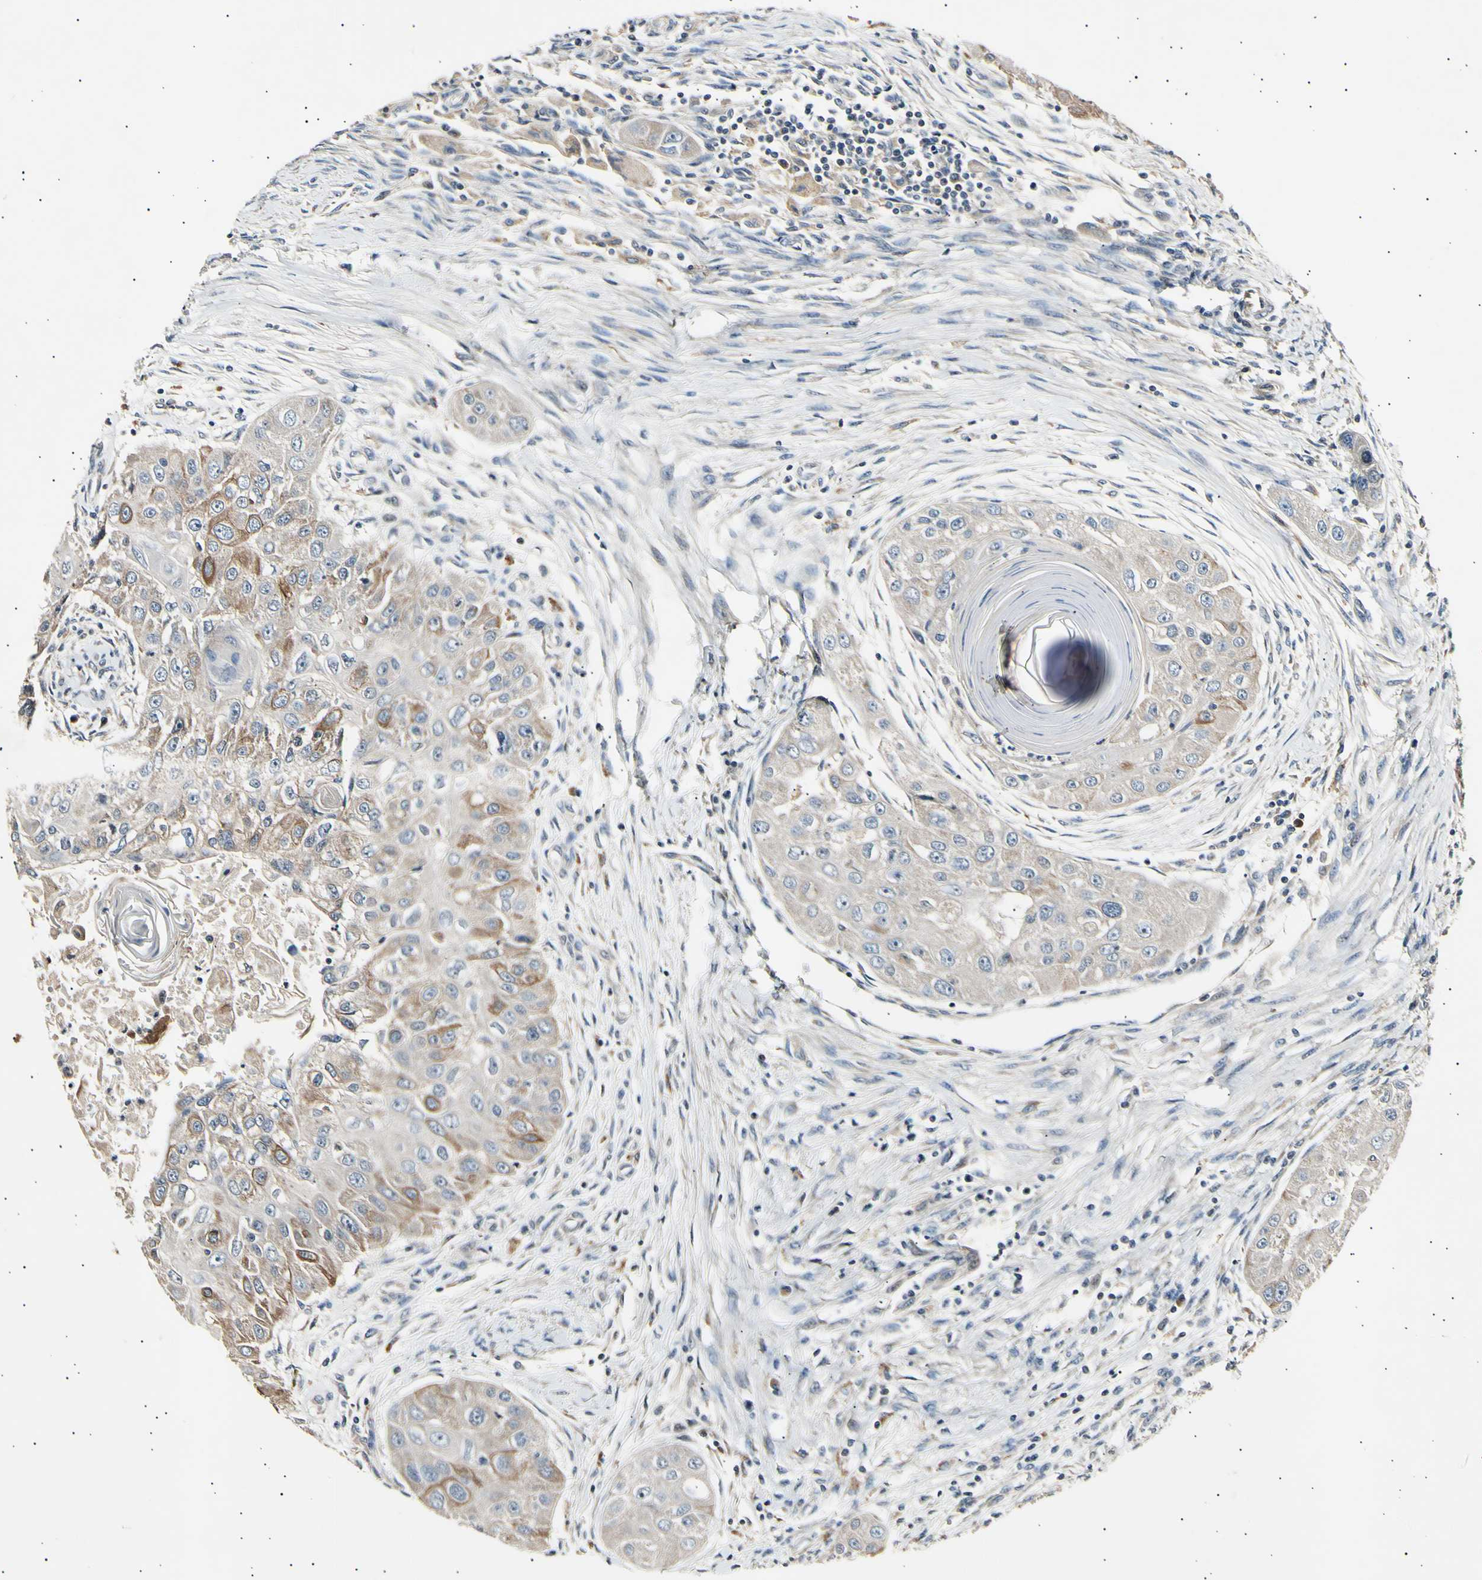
{"staining": {"intensity": "weak", "quantity": ">75%", "location": "cytoplasmic/membranous"}, "tissue": "head and neck cancer", "cell_type": "Tumor cells", "image_type": "cancer", "snomed": [{"axis": "morphology", "description": "Normal tissue, NOS"}, {"axis": "morphology", "description": "Squamous cell carcinoma, NOS"}, {"axis": "topography", "description": "Skeletal muscle"}, {"axis": "topography", "description": "Head-Neck"}], "caption": "There is low levels of weak cytoplasmic/membranous expression in tumor cells of head and neck cancer (squamous cell carcinoma), as demonstrated by immunohistochemical staining (brown color).", "gene": "ITGA6", "patient": {"sex": "male", "age": 51}}